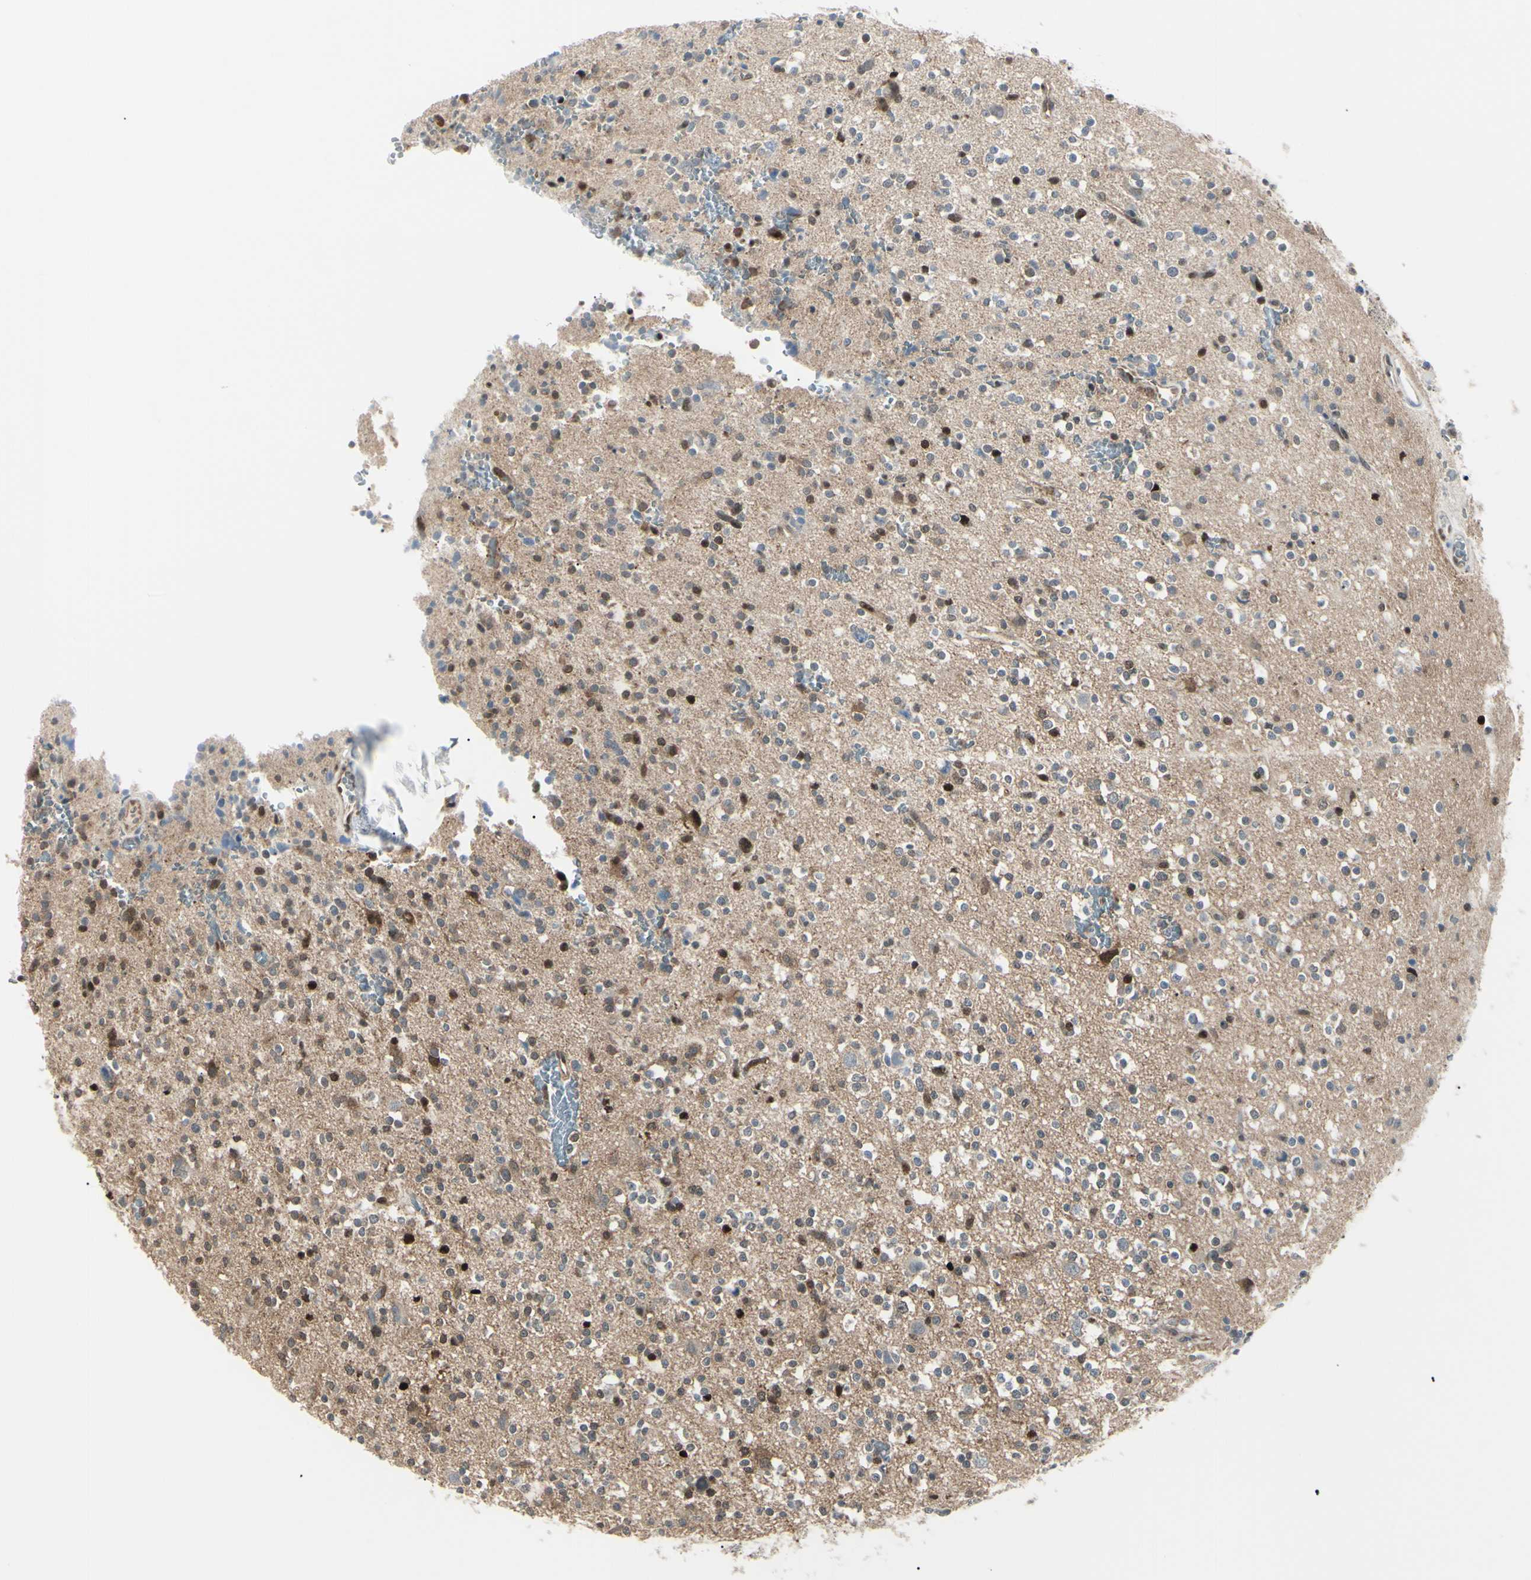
{"staining": {"intensity": "moderate", "quantity": "<25%", "location": "cytoplasmic/membranous,nuclear"}, "tissue": "glioma", "cell_type": "Tumor cells", "image_type": "cancer", "snomed": [{"axis": "morphology", "description": "Glioma, malignant, High grade"}, {"axis": "topography", "description": "Brain"}], "caption": "Immunohistochemical staining of high-grade glioma (malignant) reveals low levels of moderate cytoplasmic/membranous and nuclear protein staining in approximately <25% of tumor cells. (DAB IHC, brown staining for protein, blue staining for nuclei).", "gene": "PGK1", "patient": {"sex": "male", "age": 47}}